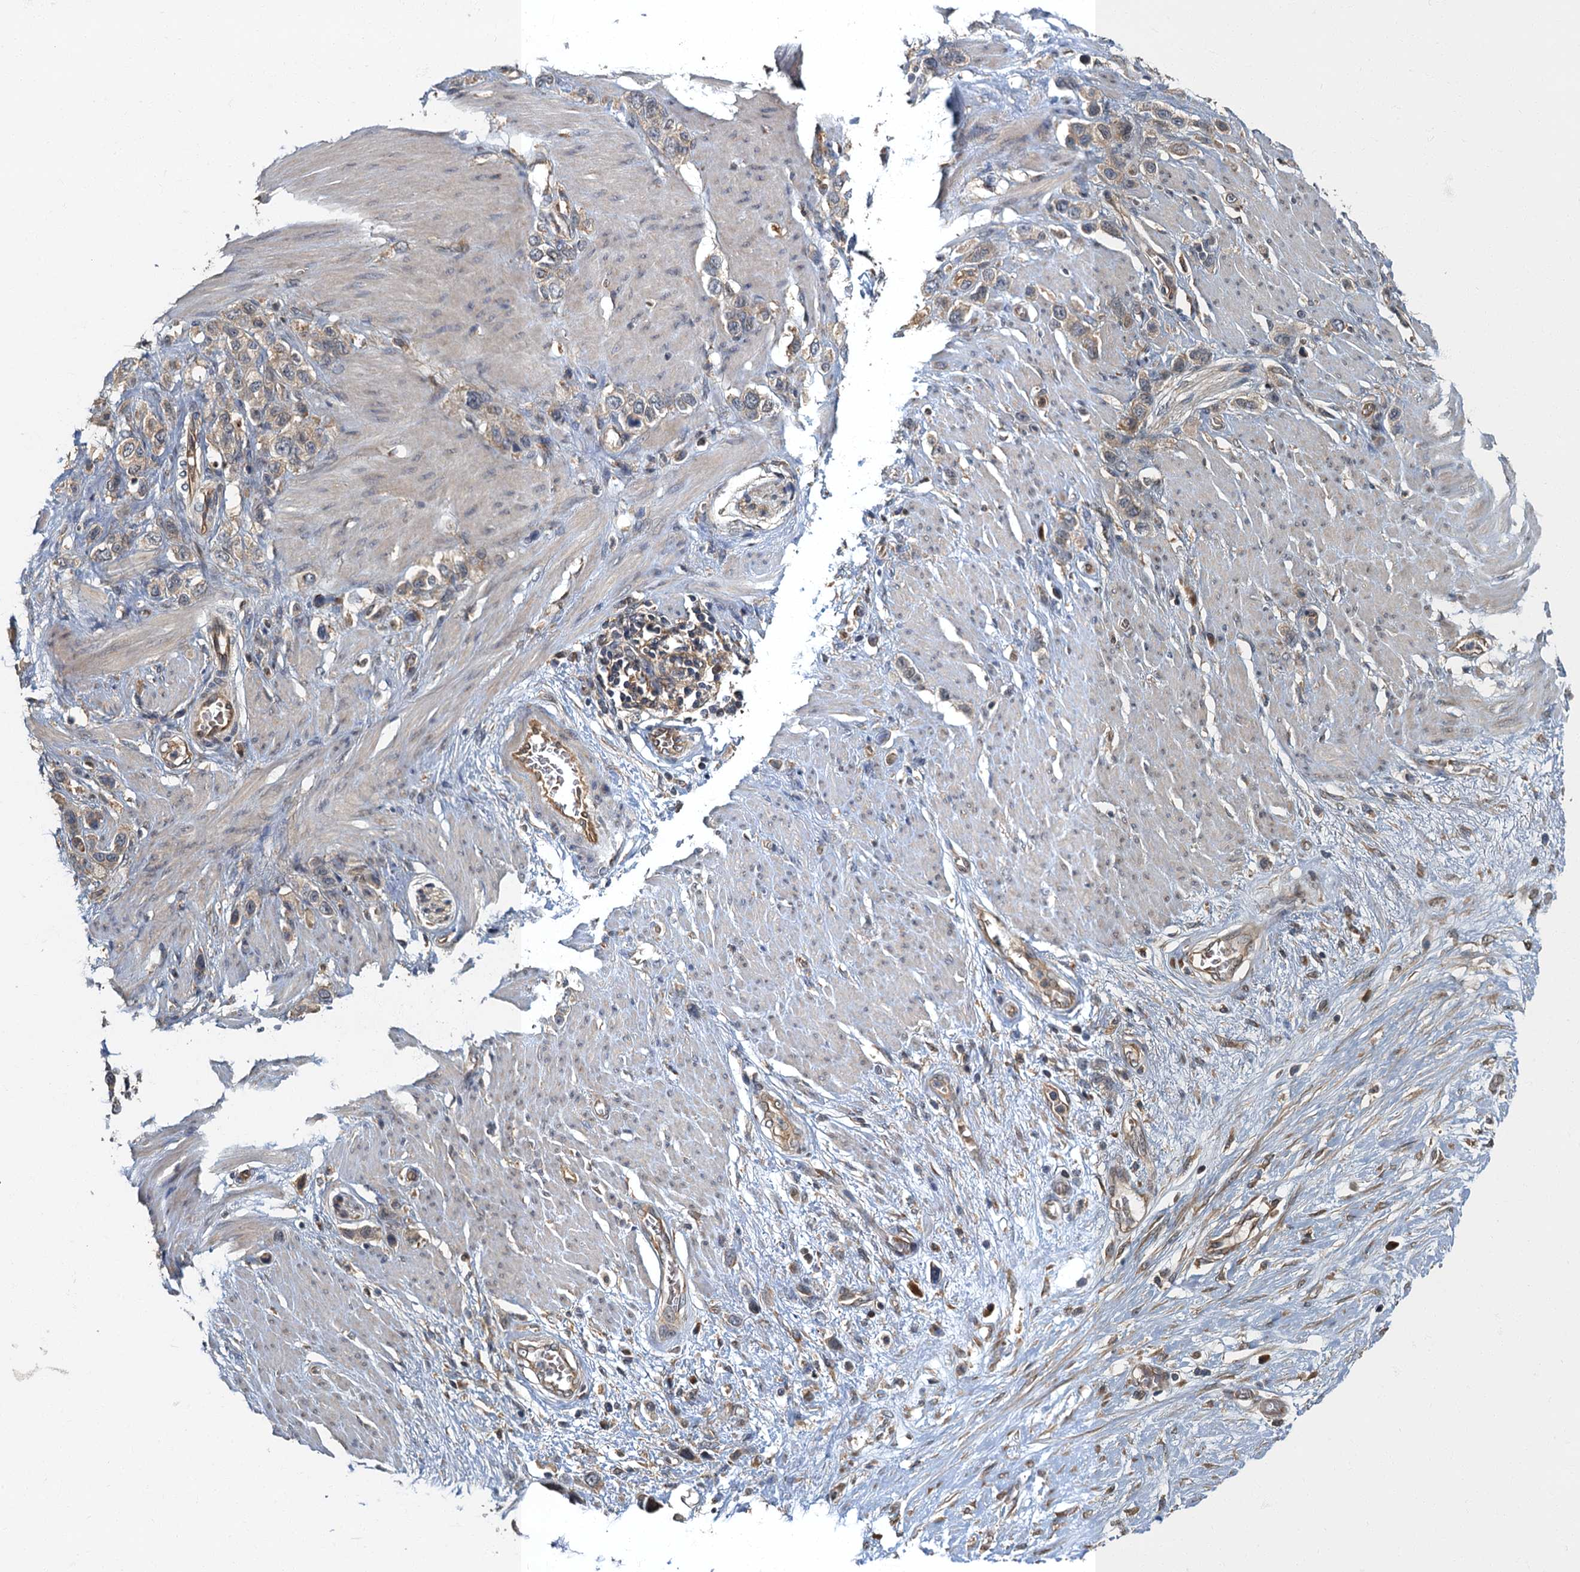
{"staining": {"intensity": "moderate", "quantity": "25%-75%", "location": "cytoplasmic/membranous,nuclear"}, "tissue": "stomach cancer", "cell_type": "Tumor cells", "image_type": "cancer", "snomed": [{"axis": "morphology", "description": "Adenocarcinoma, NOS"}, {"axis": "morphology", "description": "Adenocarcinoma, High grade"}, {"axis": "topography", "description": "Stomach, upper"}, {"axis": "topography", "description": "Stomach, lower"}], "caption": "Moderate cytoplasmic/membranous and nuclear expression is present in about 25%-75% of tumor cells in stomach cancer.", "gene": "TBCK", "patient": {"sex": "female", "age": 65}}